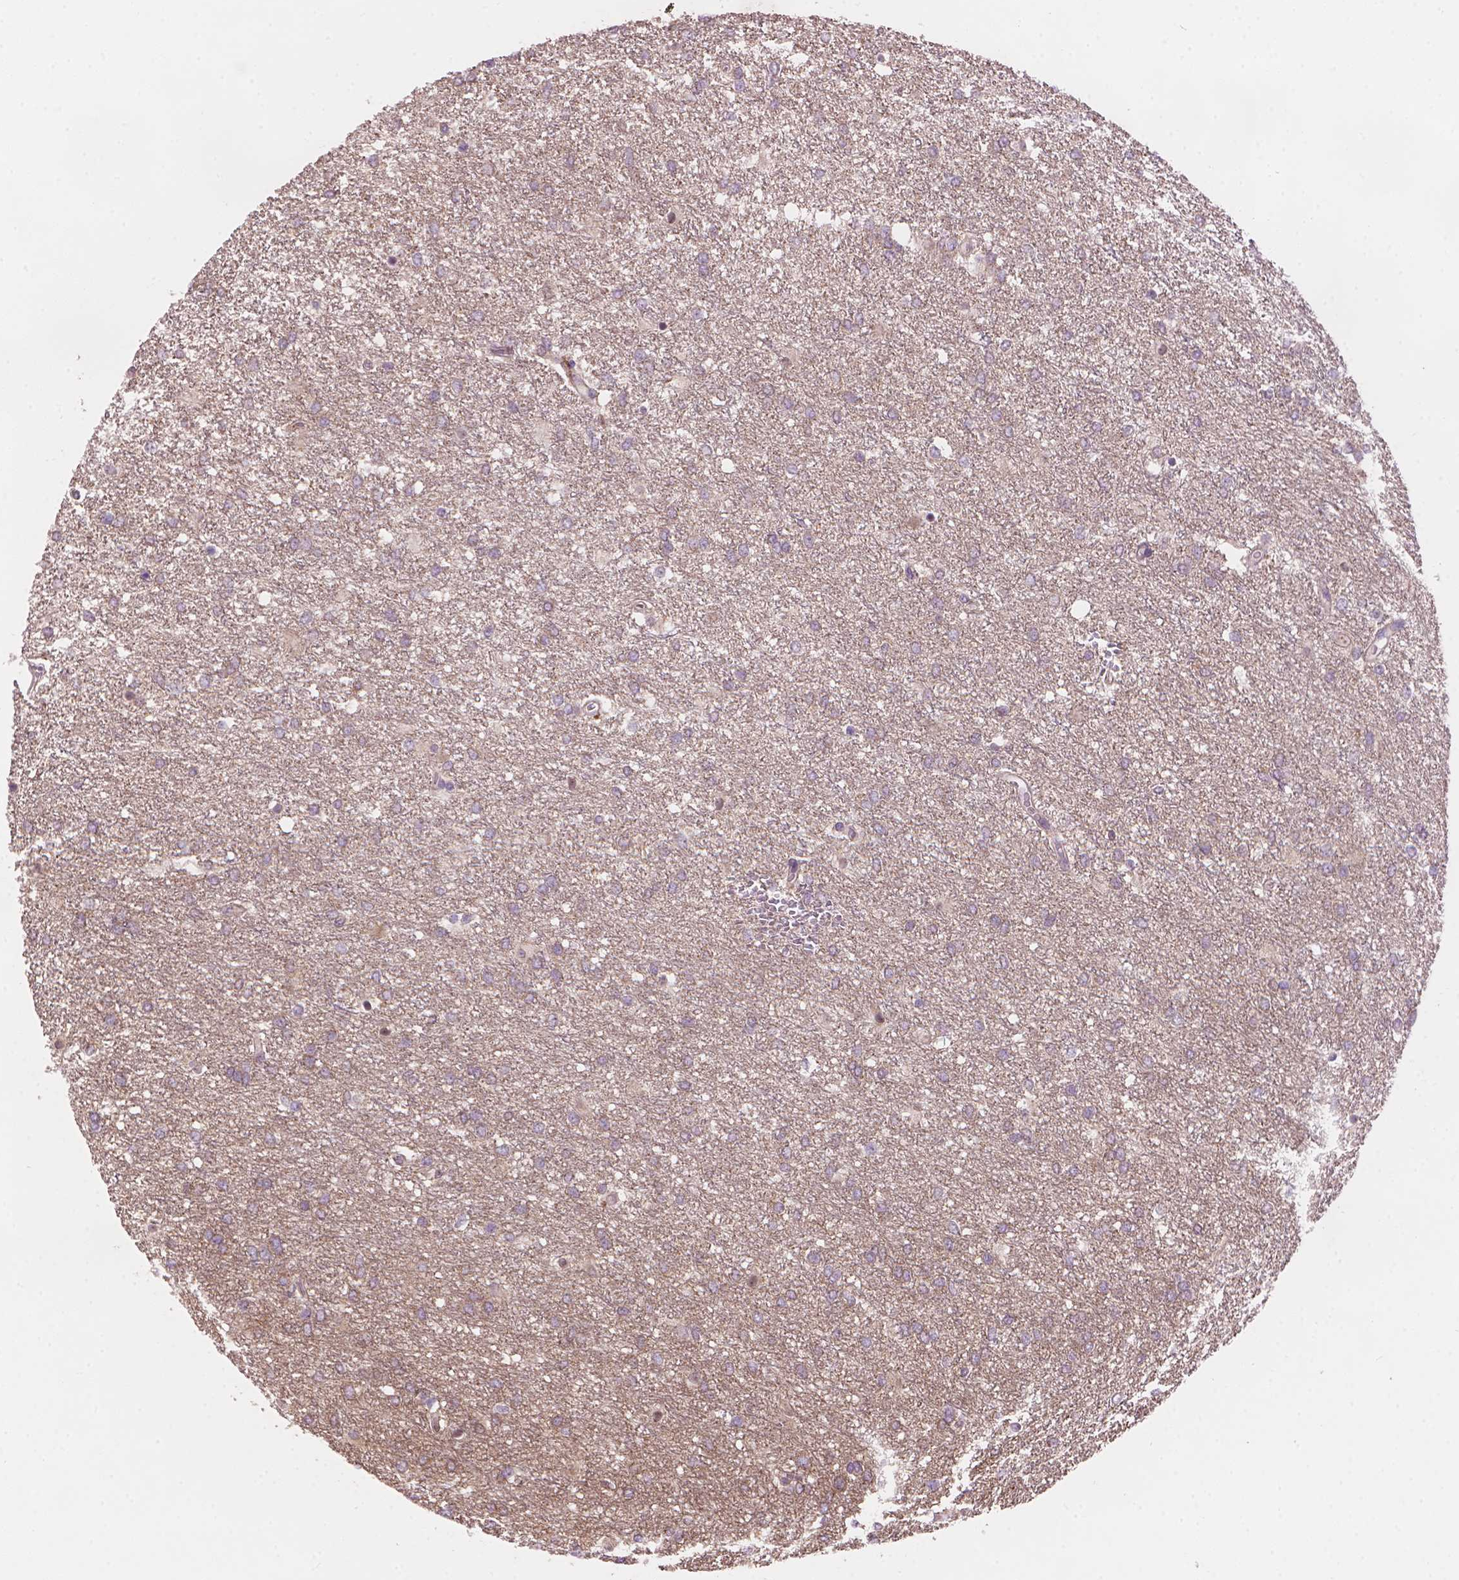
{"staining": {"intensity": "negative", "quantity": "none", "location": "none"}, "tissue": "glioma", "cell_type": "Tumor cells", "image_type": "cancer", "snomed": [{"axis": "morphology", "description": "Glioma, malignant, High grade"}, {"axis": "topography", "description": "Brain"}], "caption": "Malignant glioma (high-grade) was stained to show a protein in brown. There is no significant staining in tumor cells. The staining is performed using DAB brown chromogen with nuclei counter-stained in using hematoxylin.", "gene": "AMMECR1", "patient": {"sex": "female", "age": 61}}